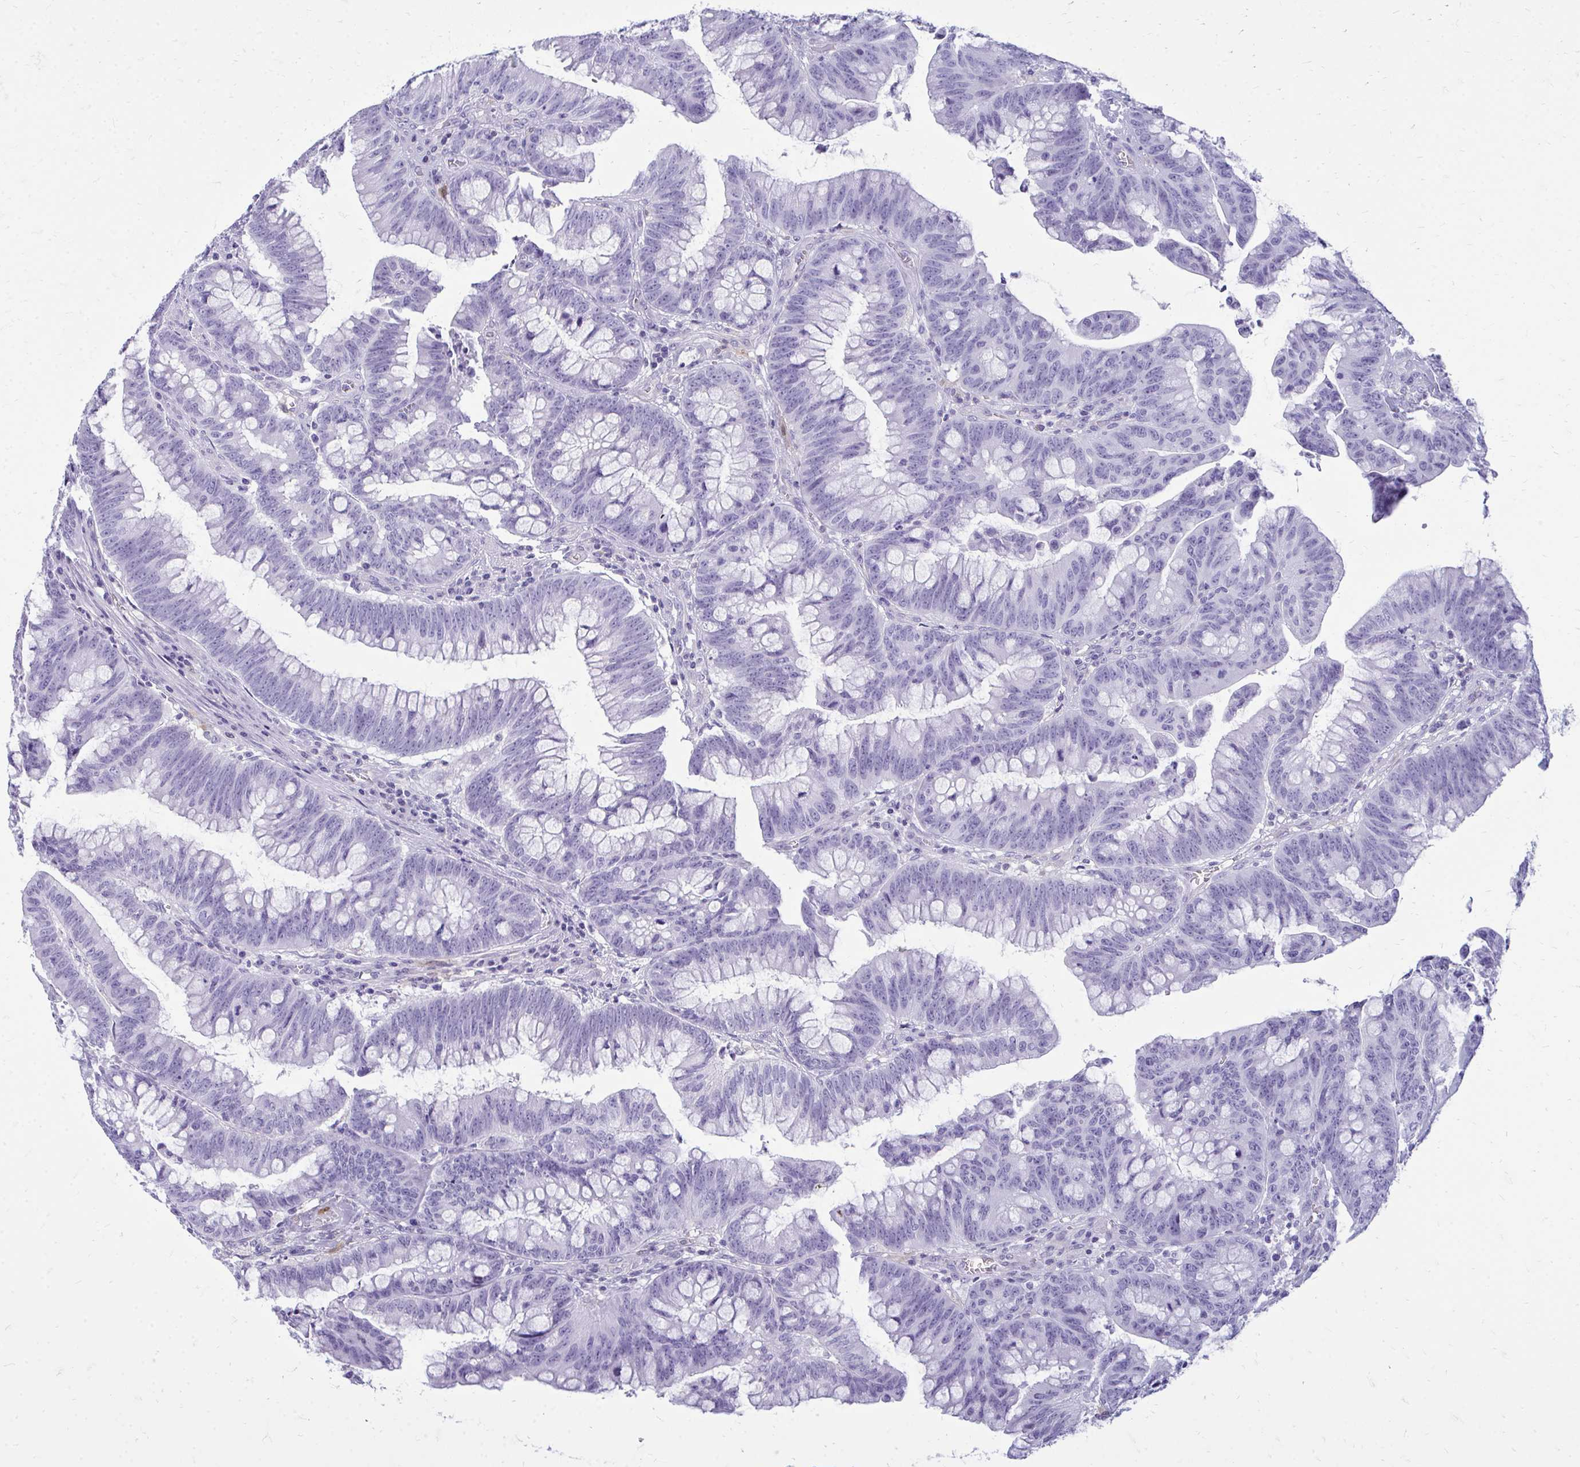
{"staining": {"intensity": "negative", "quantity": "none", "location": "none"}, "tissue": "colorectal cancer", "cell_type": "Tumor cells", "image_type": "cancer", "snomed": [{"axis": "morphology", "description": "Adenocarcinoma, NOS"}, {"axis": "topography", "description": "Colon"}], "caption": "Tumor cells show no significant protein staining in colorectal adenocarcinoma. Brightfield microscopy of IHC stained with DAB (3,3'-diaminobenzidine) (brown) and hematoxylin (blue), captured at high magnification.", "gene": "FABP3", "patient": {"sex": "male", "age": 62}}